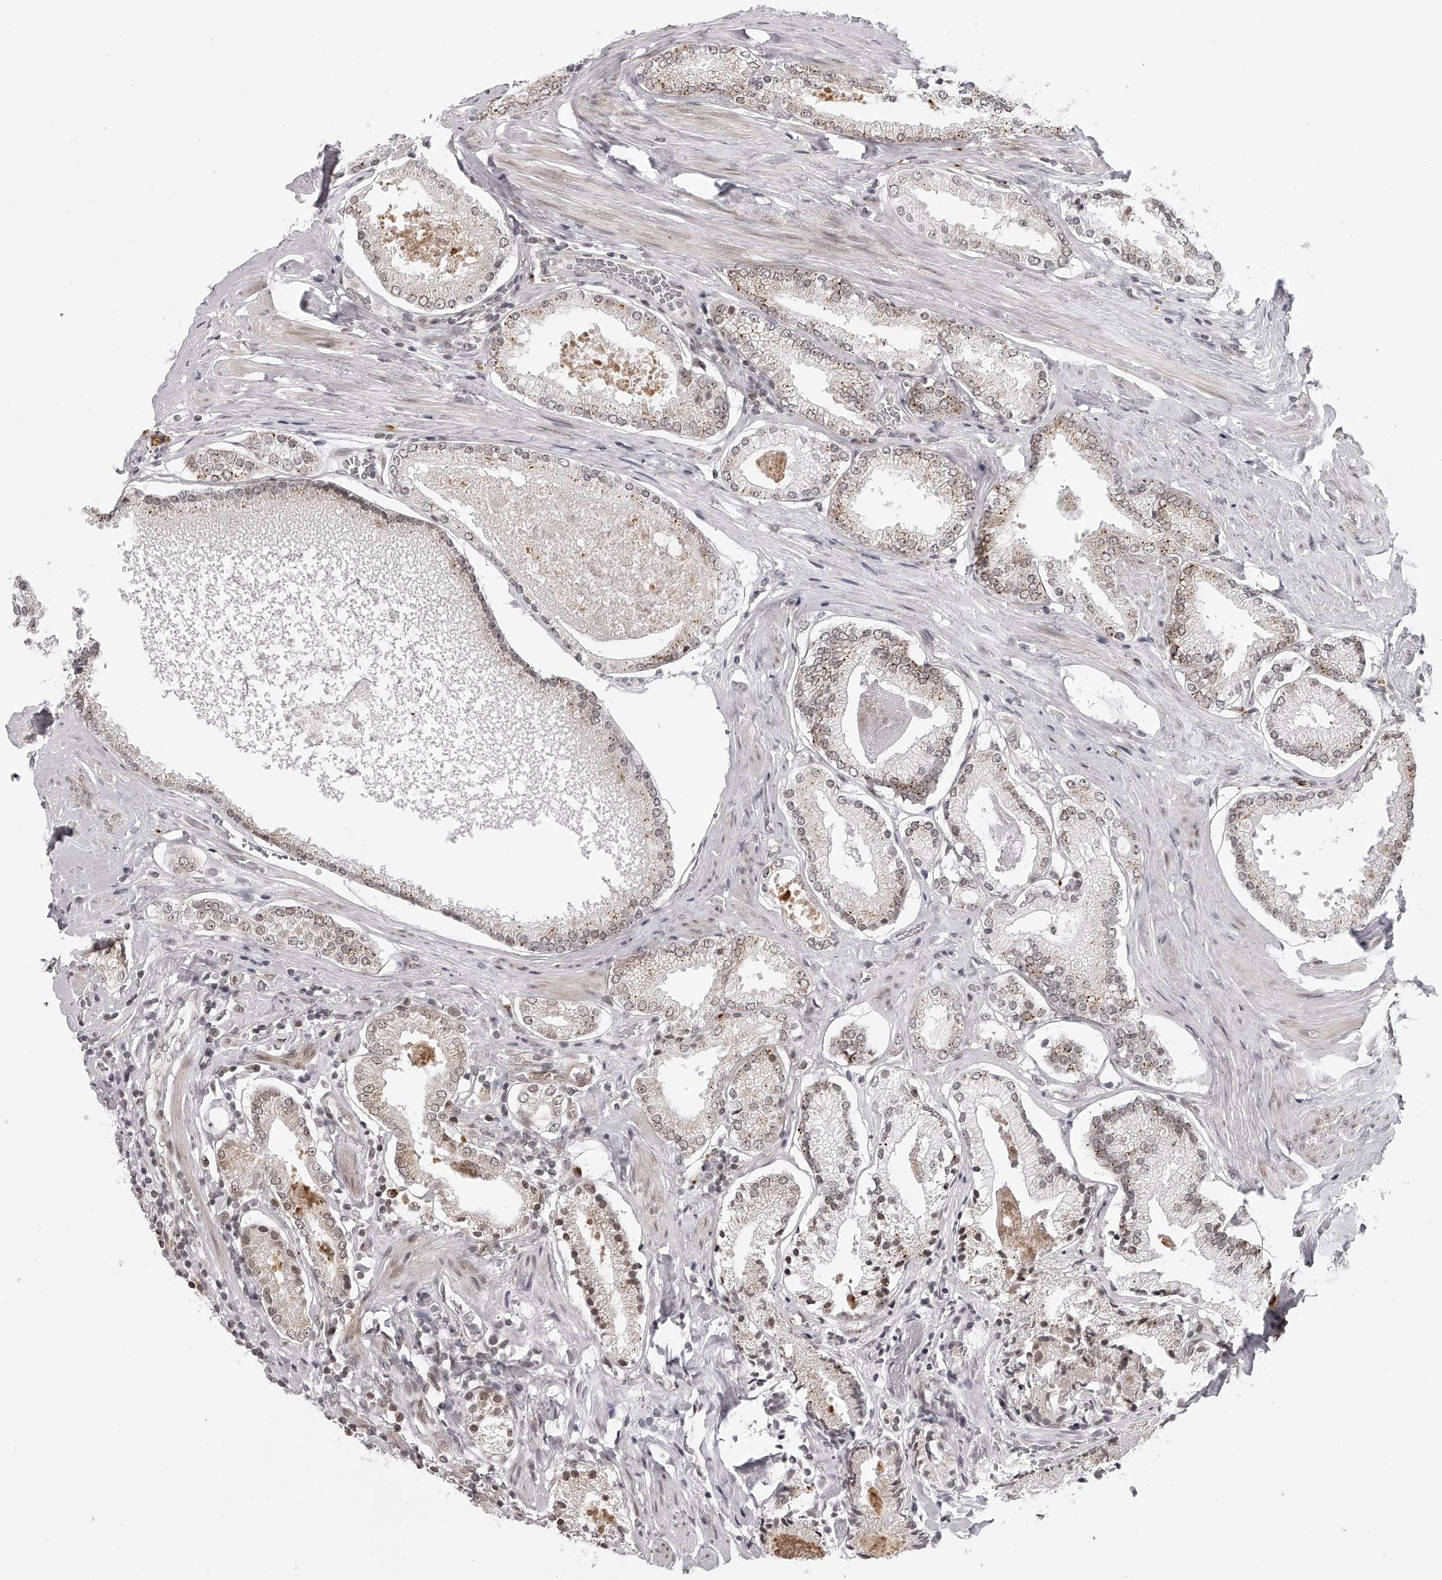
{"staining": {"intensity": "weak", "quantity": "<25%", "location": "cytoplasmic/membranous,nuclear"}, "tissue": "prostate cancer", "cell_type": "Tumor cells", "image_type": "cancer", "snomed": [{"axis": "morphology", "description": "Adenocarcinoma, Low grade"}, {"axis": "topography", "description": "Prostate"}], "caption": "Tumor cells are negative for protein expression in human prostate cancer. (DAB immunohistochemistry (IHC) visualized using brightfield microscopy, high magnification).", "gene": "ODF2L", "patient": {"sex": "male", "age": 71}}